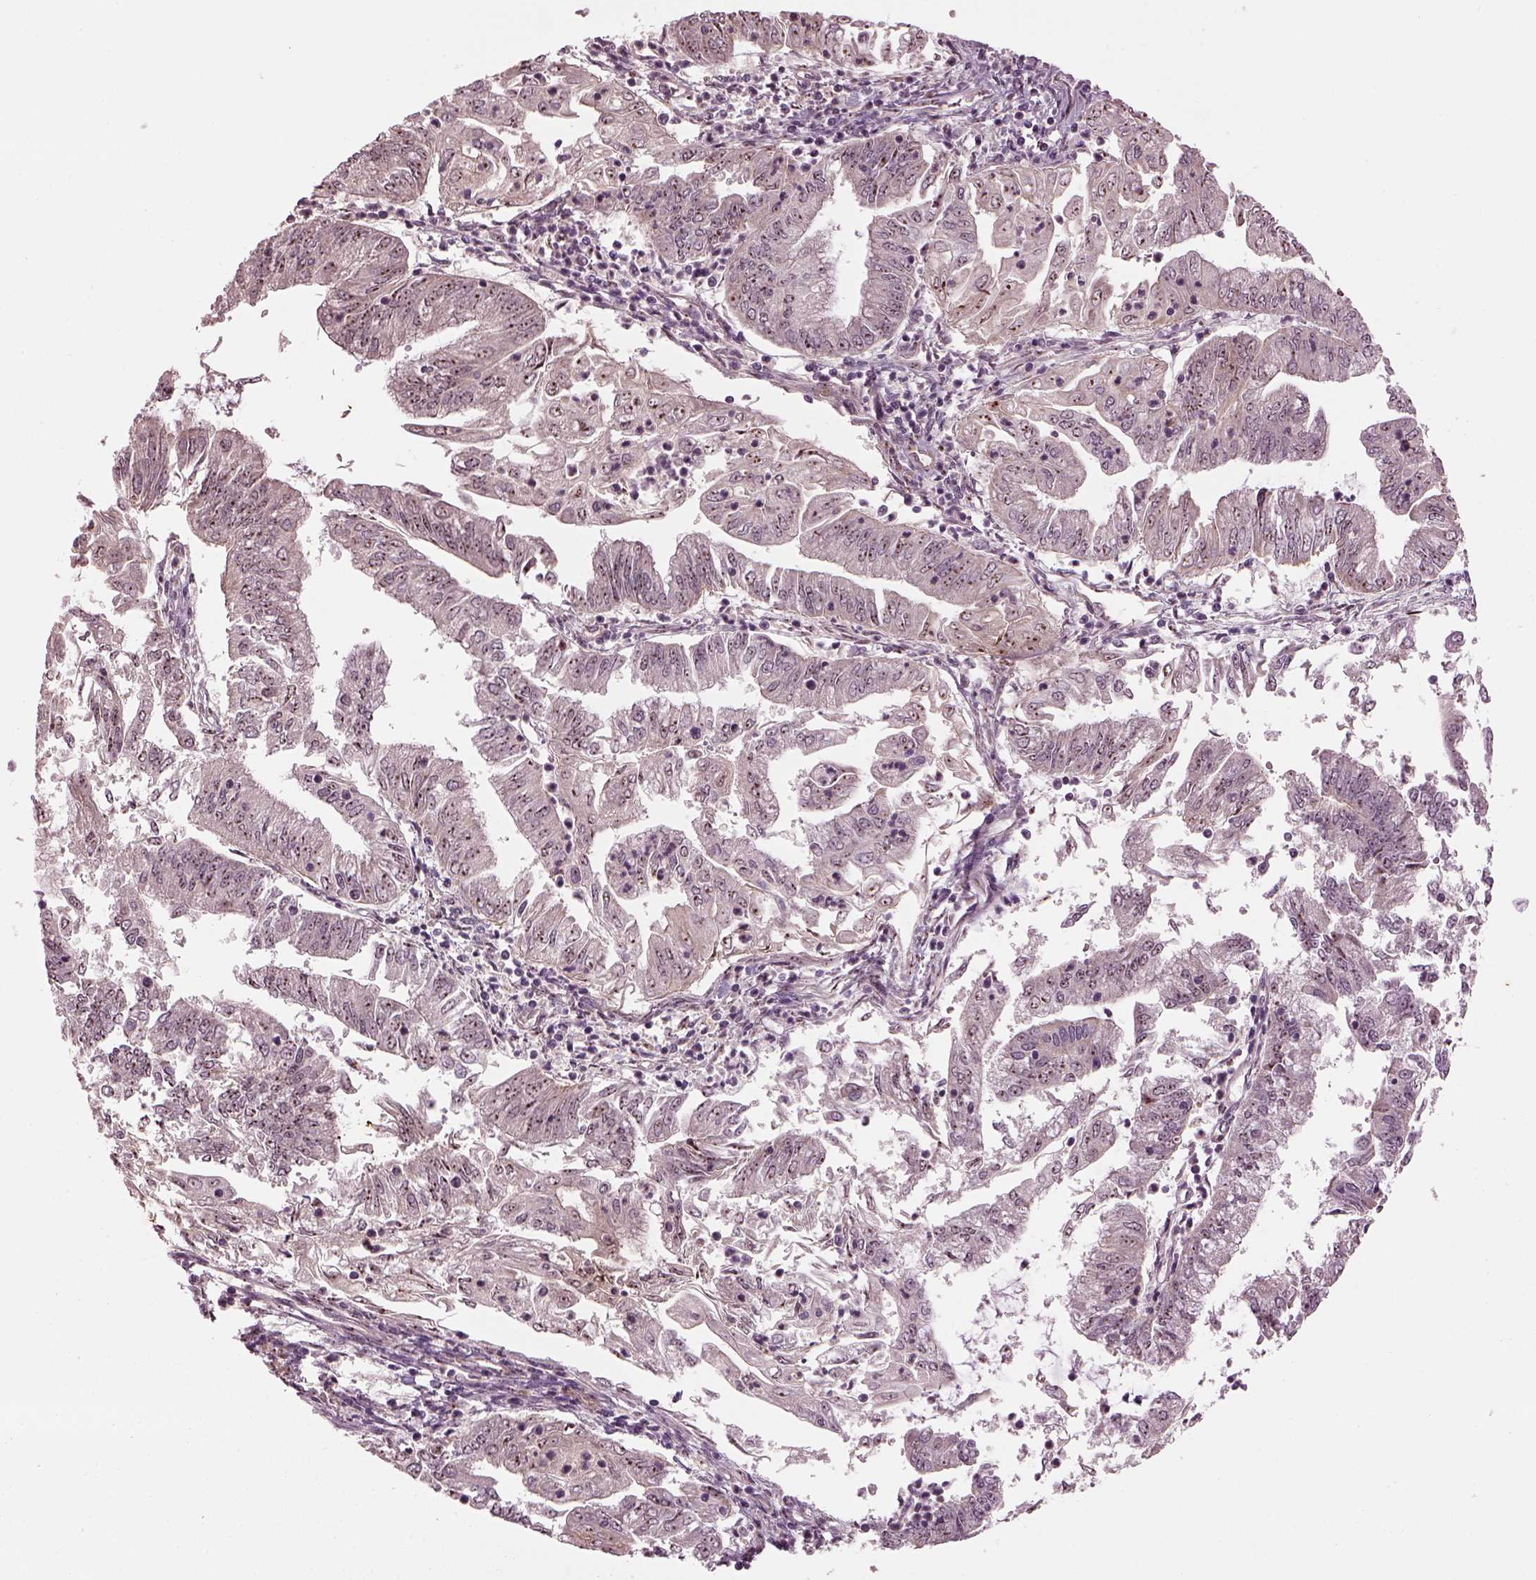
{"staining": {"intensity": "weak", "quantity": "25%-75%", "location": "nuclear"}, "tissue": "endometrial cancer", "cell_type": "Tumor cells", "image_type": "cancer", "snomed": [{"axis": "morphology", "description": "Adenocarcinoma, NOS"}, {"axis": "topography", "description": "Endometrium"}], "caption": "An image of human adenocarcinoma (endometrial) stained for a protein demonstrates weak nuclear brown staining in tumor cells.", "gene": "GNRH1", "patient": {"sex": "female", "age": 55}}